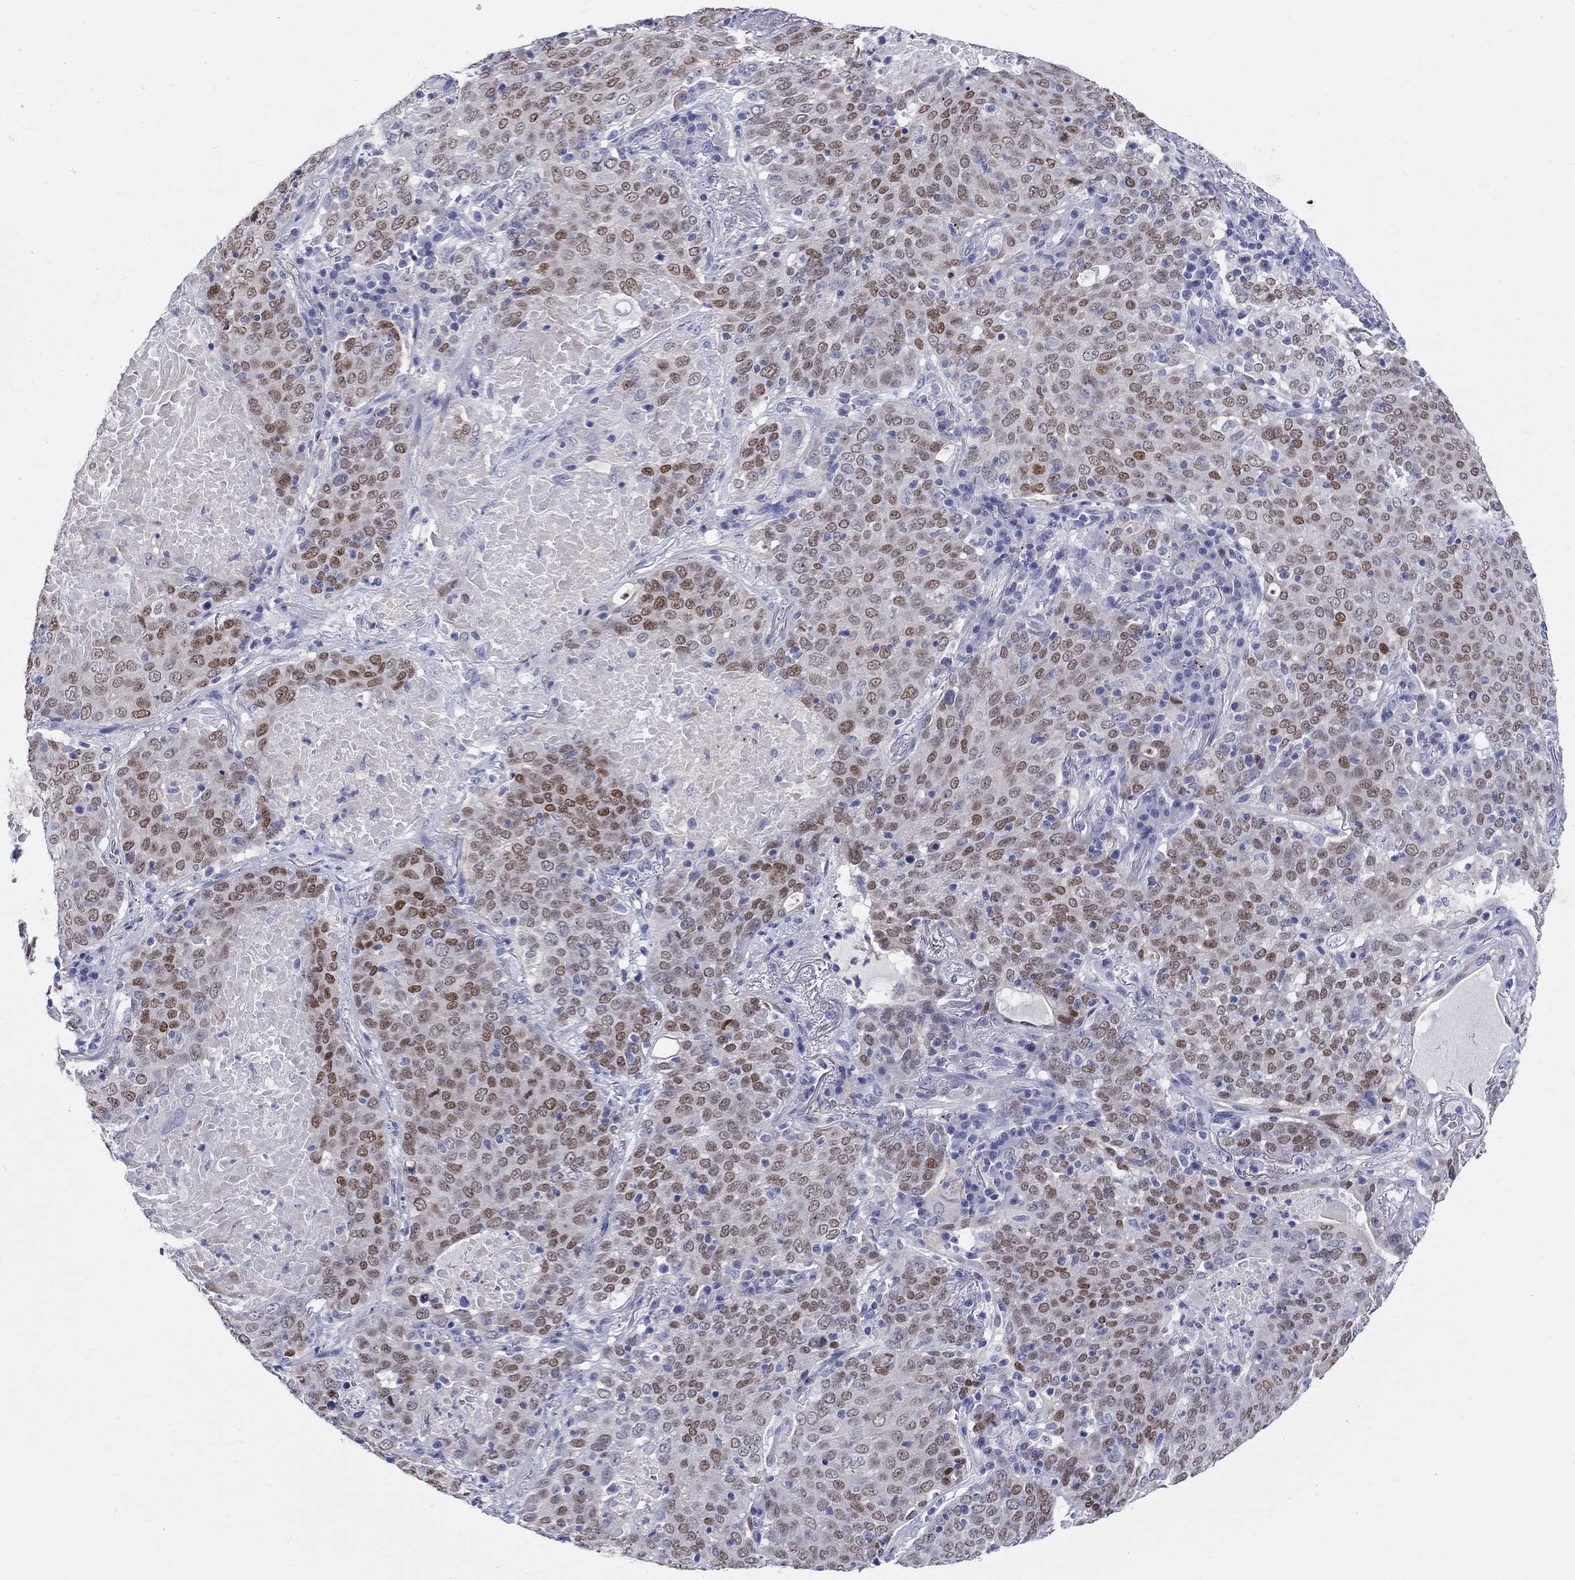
{"staining": {"intensity": "moderate", "quantity": "25%-75%", "location": "nuclear"}, "tissue": "lung cancer", "cell_type": "Tumor cells", "image_type": "cancer", "snomed": [{"axis": "morphology", "description": "Squamous cell carcinoma, NOS"}, {"axis": "topography", "description": "Lung"}], "caption": "Human lung squamous cell carcinoma stained with a protein marker reveals moderate staining in tumor cells.", "gene": "SOX2", "patient": {"sex": "male", "age": 82}}